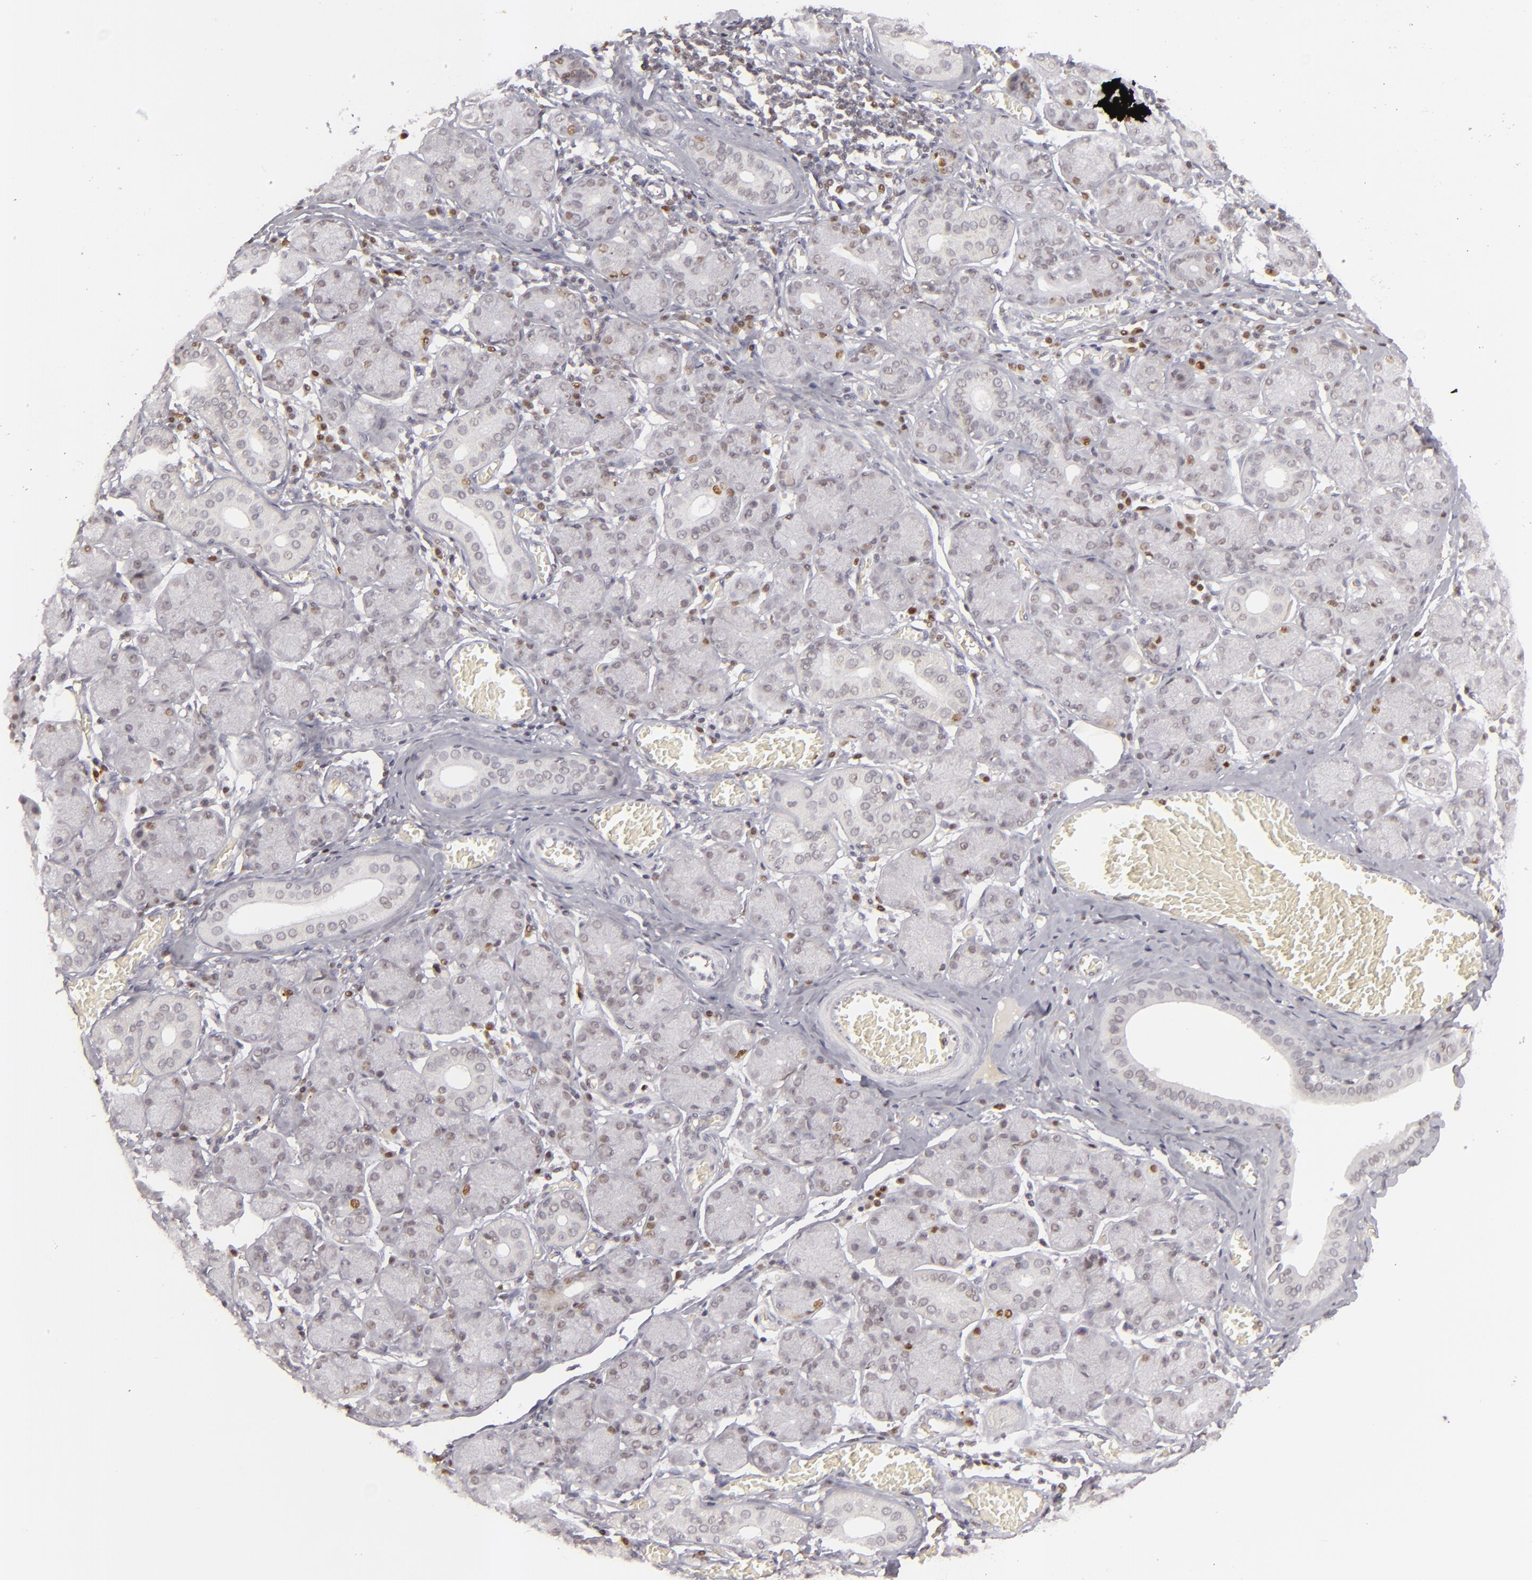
{"staining": {"intensity": "moderate", "quantity": "<25%", "location": "nuclear"}, "tissue": "salivary gland", "cell_type": "Glandular cells", "image_type": "normal", "snomed": [{"axis": "morphology", "description": "Normal tissue, NOS"}, {"axis": "topography", "description": "Salivary gland"}], "caption": "An image of salivary gland stained for a protein displays moderate nuclear brown staining in glandular cells.", "gene": "FEN1", "patient": {"sex": "female", "age": 24}}